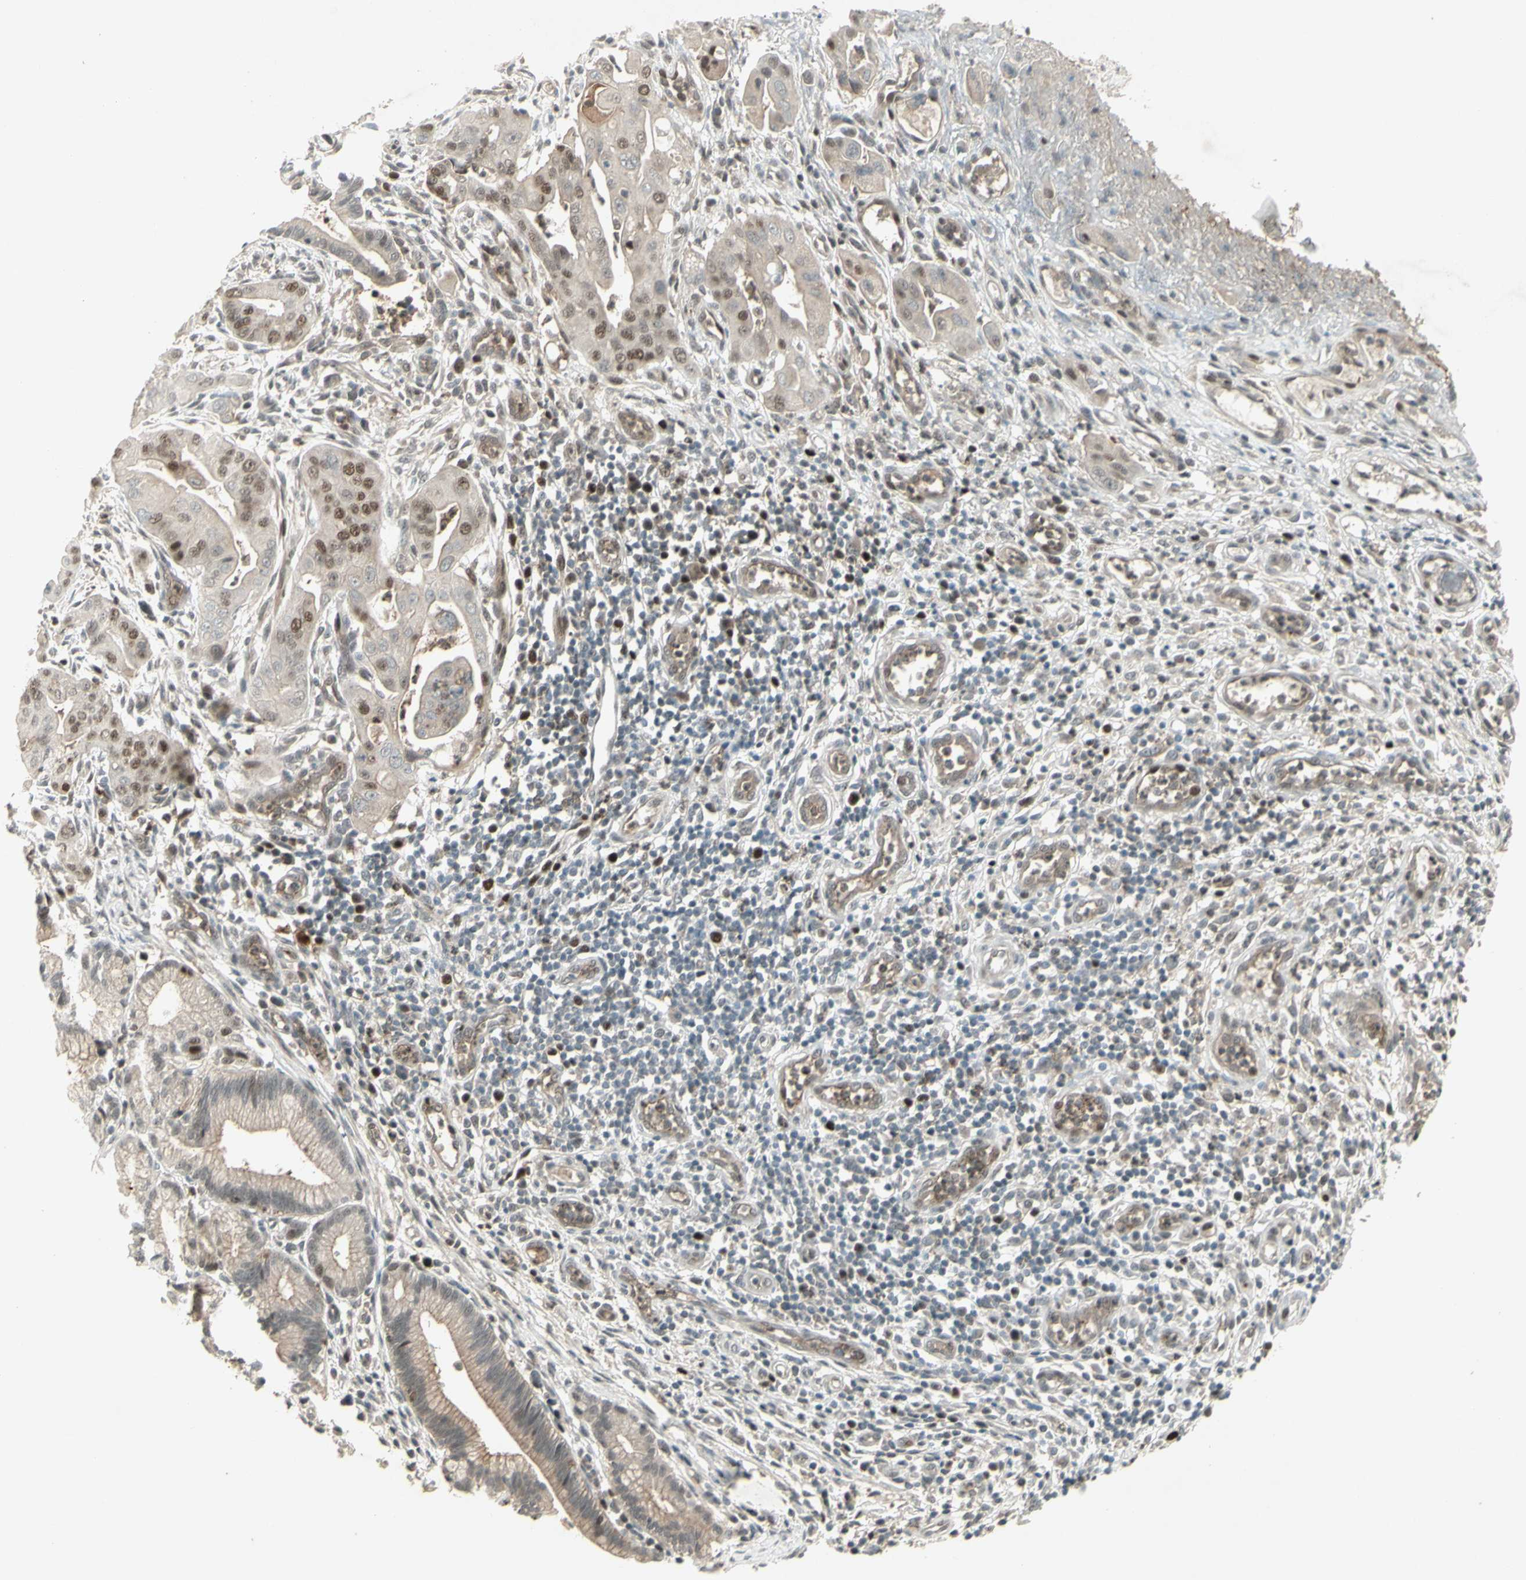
{"staining": {"intensity": "moderate", "quantity": "25%-75%", "location": "cytoplasmic/membranous,nuclear"}, "tissue": "pancreatic cancer", "cell_type": "Tumor cells", "image_type": "cancer", "snomed": [{"axis": "morphology", "description": "Adenocarcinoma, NOS"}, {"axis": "topography", "description": "Pancreas"}], "caption": "Moderate cytoplasmic/membranous and nuclear protein expression is present in approximately 25%-75% of tumor cells in pancreatic cancer (adenocarcinoma). The protein is shown in brown color, while the nuclei are stained blue.", "gene": "MSH6", "patient": {"sex": "female", "age": 75}}